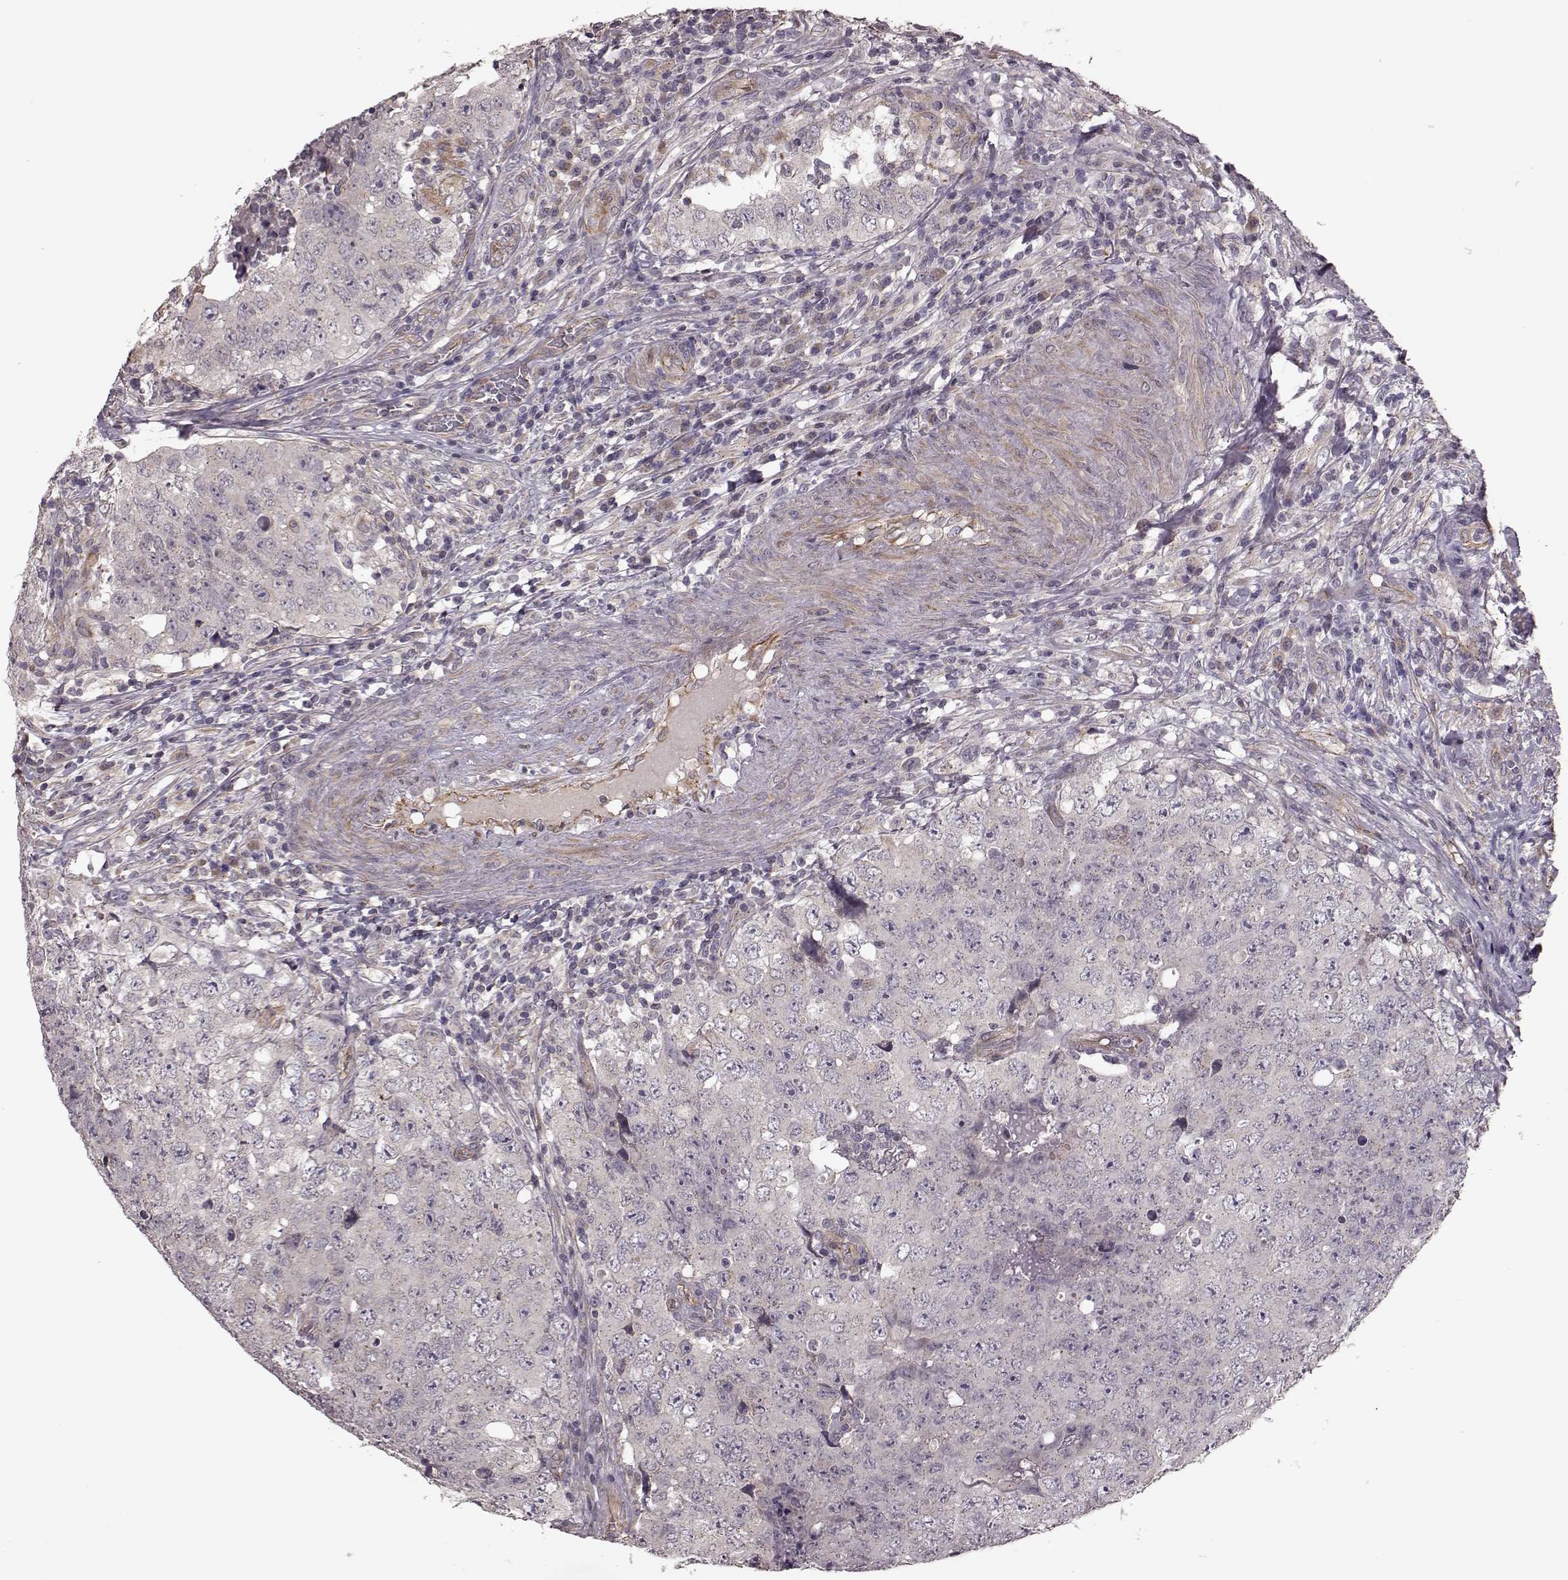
{"staining": {"intensity": "negative", "quantity": "none", "location": "none"}, "tissue": "testis cancer", "cell_type": "Tumor cells", "image_type": "cancer", "snomed": [{"axis": "morphology", "description": "Seminoma, NOS"}, {"axis": "topography", "description": "Testis"}], "caption": "Seminoma (testis) was stained to show a protein in brown. There is no significant staining in tumor cells.", "gene": "NTF3", "patient": {"sex": "male", "age": 34}}